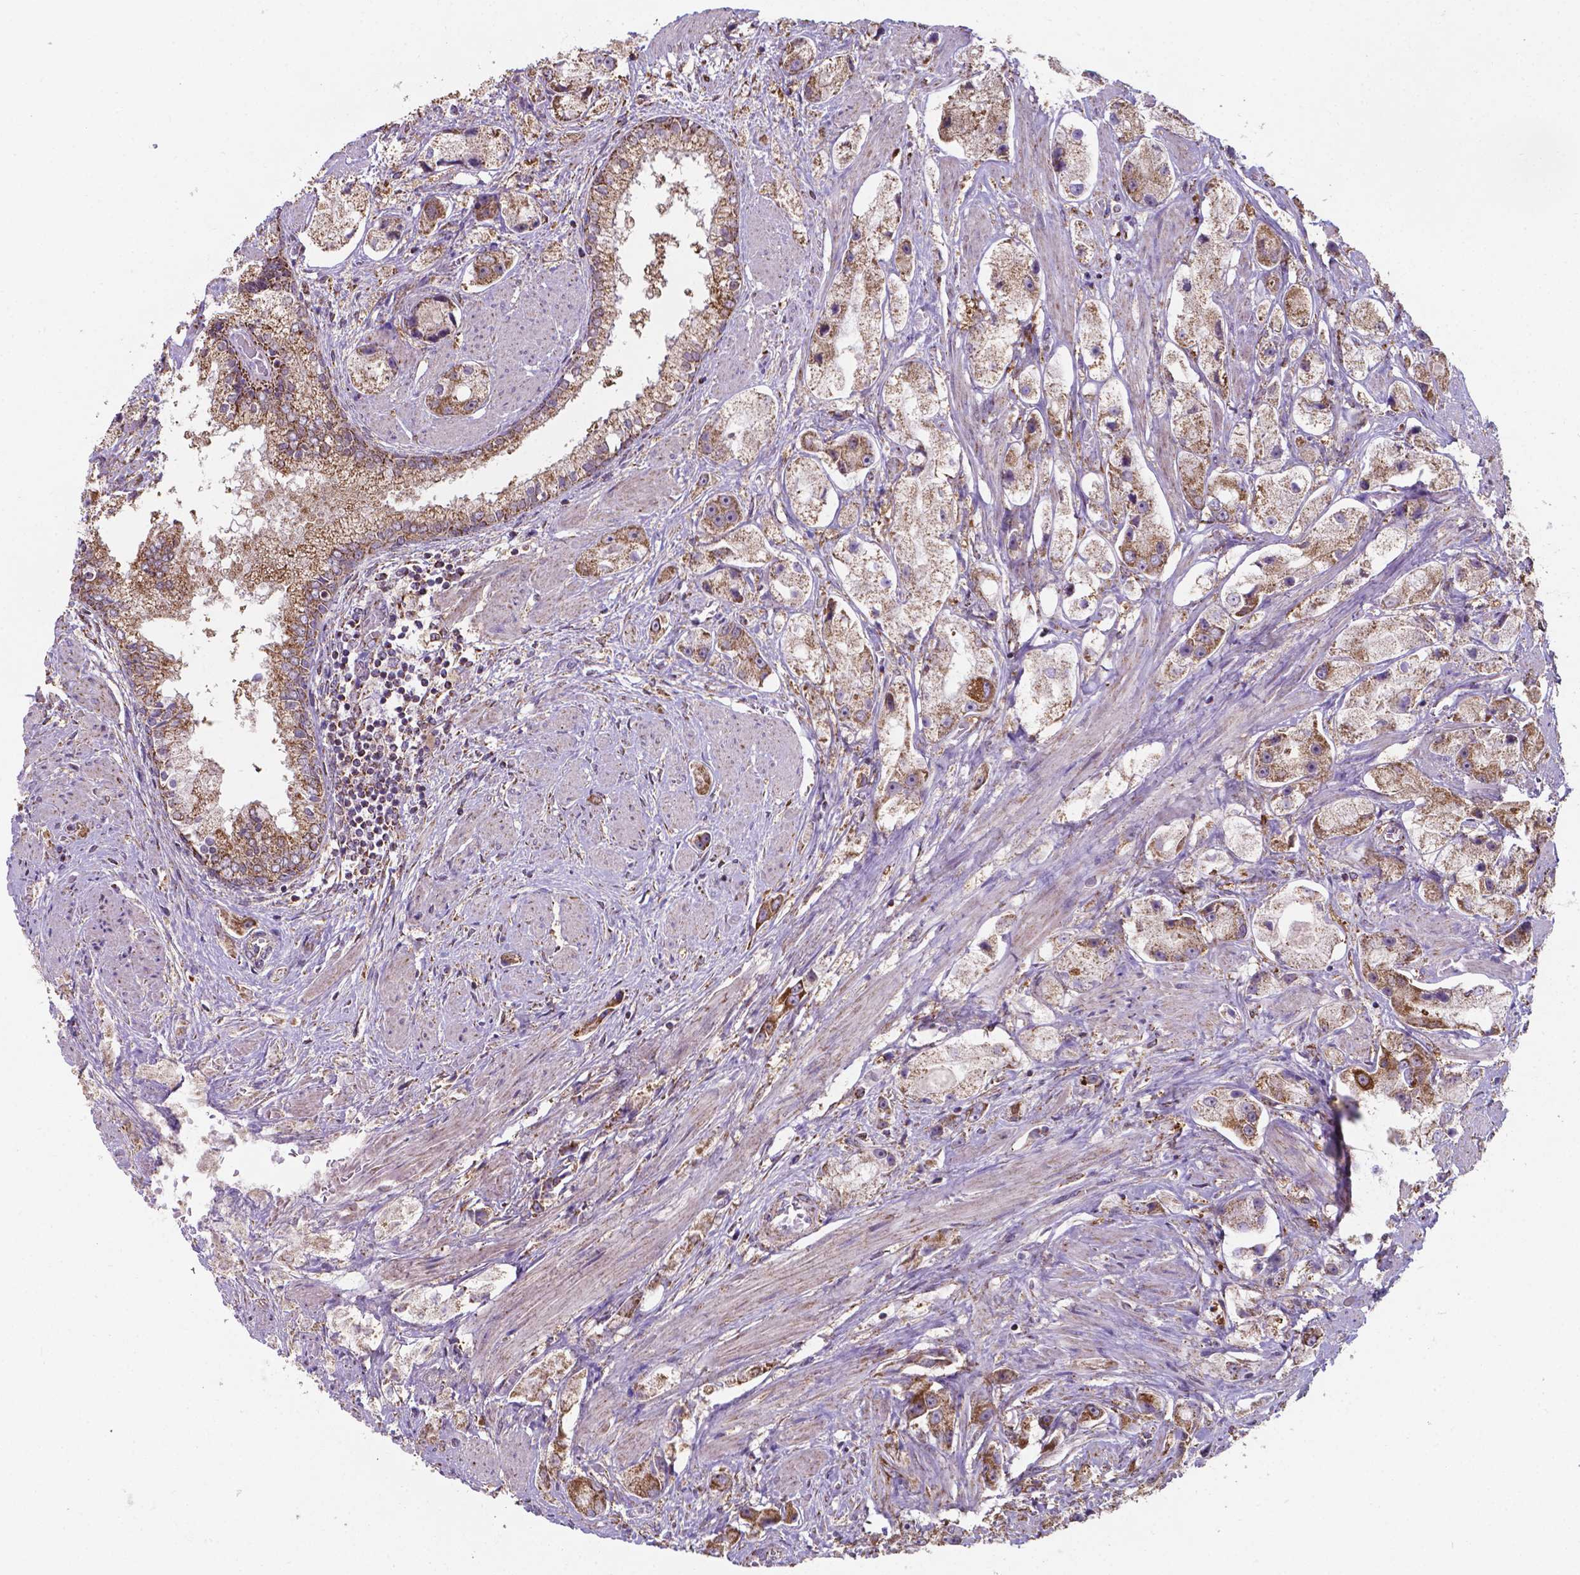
{"staining": {"intensity": "moderate", "quantity": "25%-75%", "location": "cytoplasmic/membranous"}, "tissue": "prostate cancer", "cell_type": "Tumor cells", "image_type": "cancer", "snomed": [{"axis": "morphology", "description": "Adenocarcinoma, High grade"}, {"axis": "topography", "description": "Prostate"}], "caption": "Human prostate adenocarcinoma (high-grade) stained with a brown dye exhibits moderate cytoplasmic/membranous positive positivity in approximately 25%-75% of tumor cells.", "gene": "FAM114A1", "patient": {"sex": "male", "age": 67}}